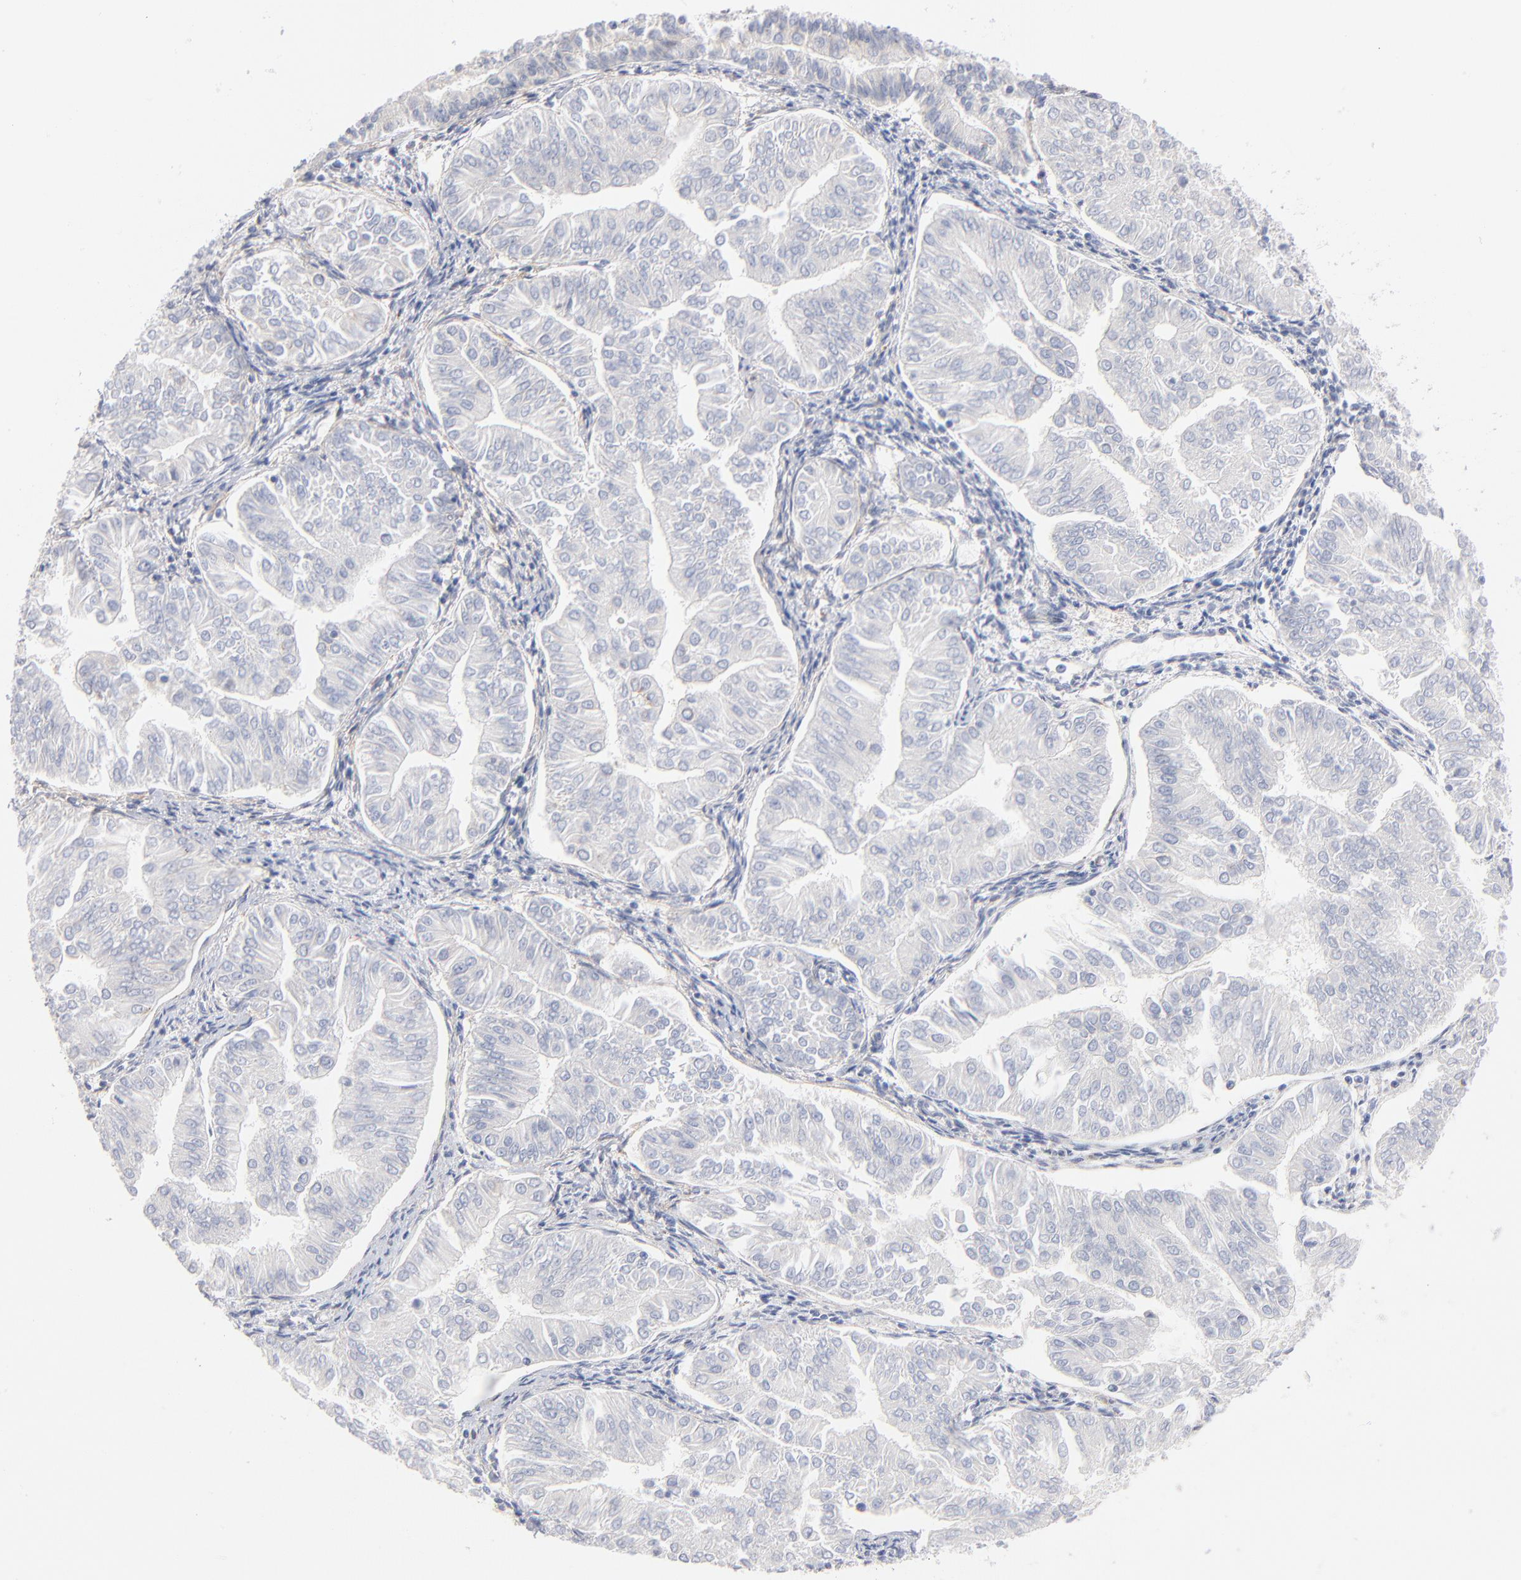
{"staining": {"intensity": "negative", "quantity": "none", "location": "none"}, "tissue": "endometrial cancer", "cell_type": "Tumor cells", "image_type": "cancer", "snomed": [{"axis": "morphology", "description": "Adenocarcinoma, NOS"}, {"axis": "topography", "description": "Endometrium"}], "caption": "Immunohistochemical staining of human endometrial cancer exhibits no significant expression in tumor cells.", "gene": "SEPTIN6", "patient": {"sex": "female", "age": 53}}